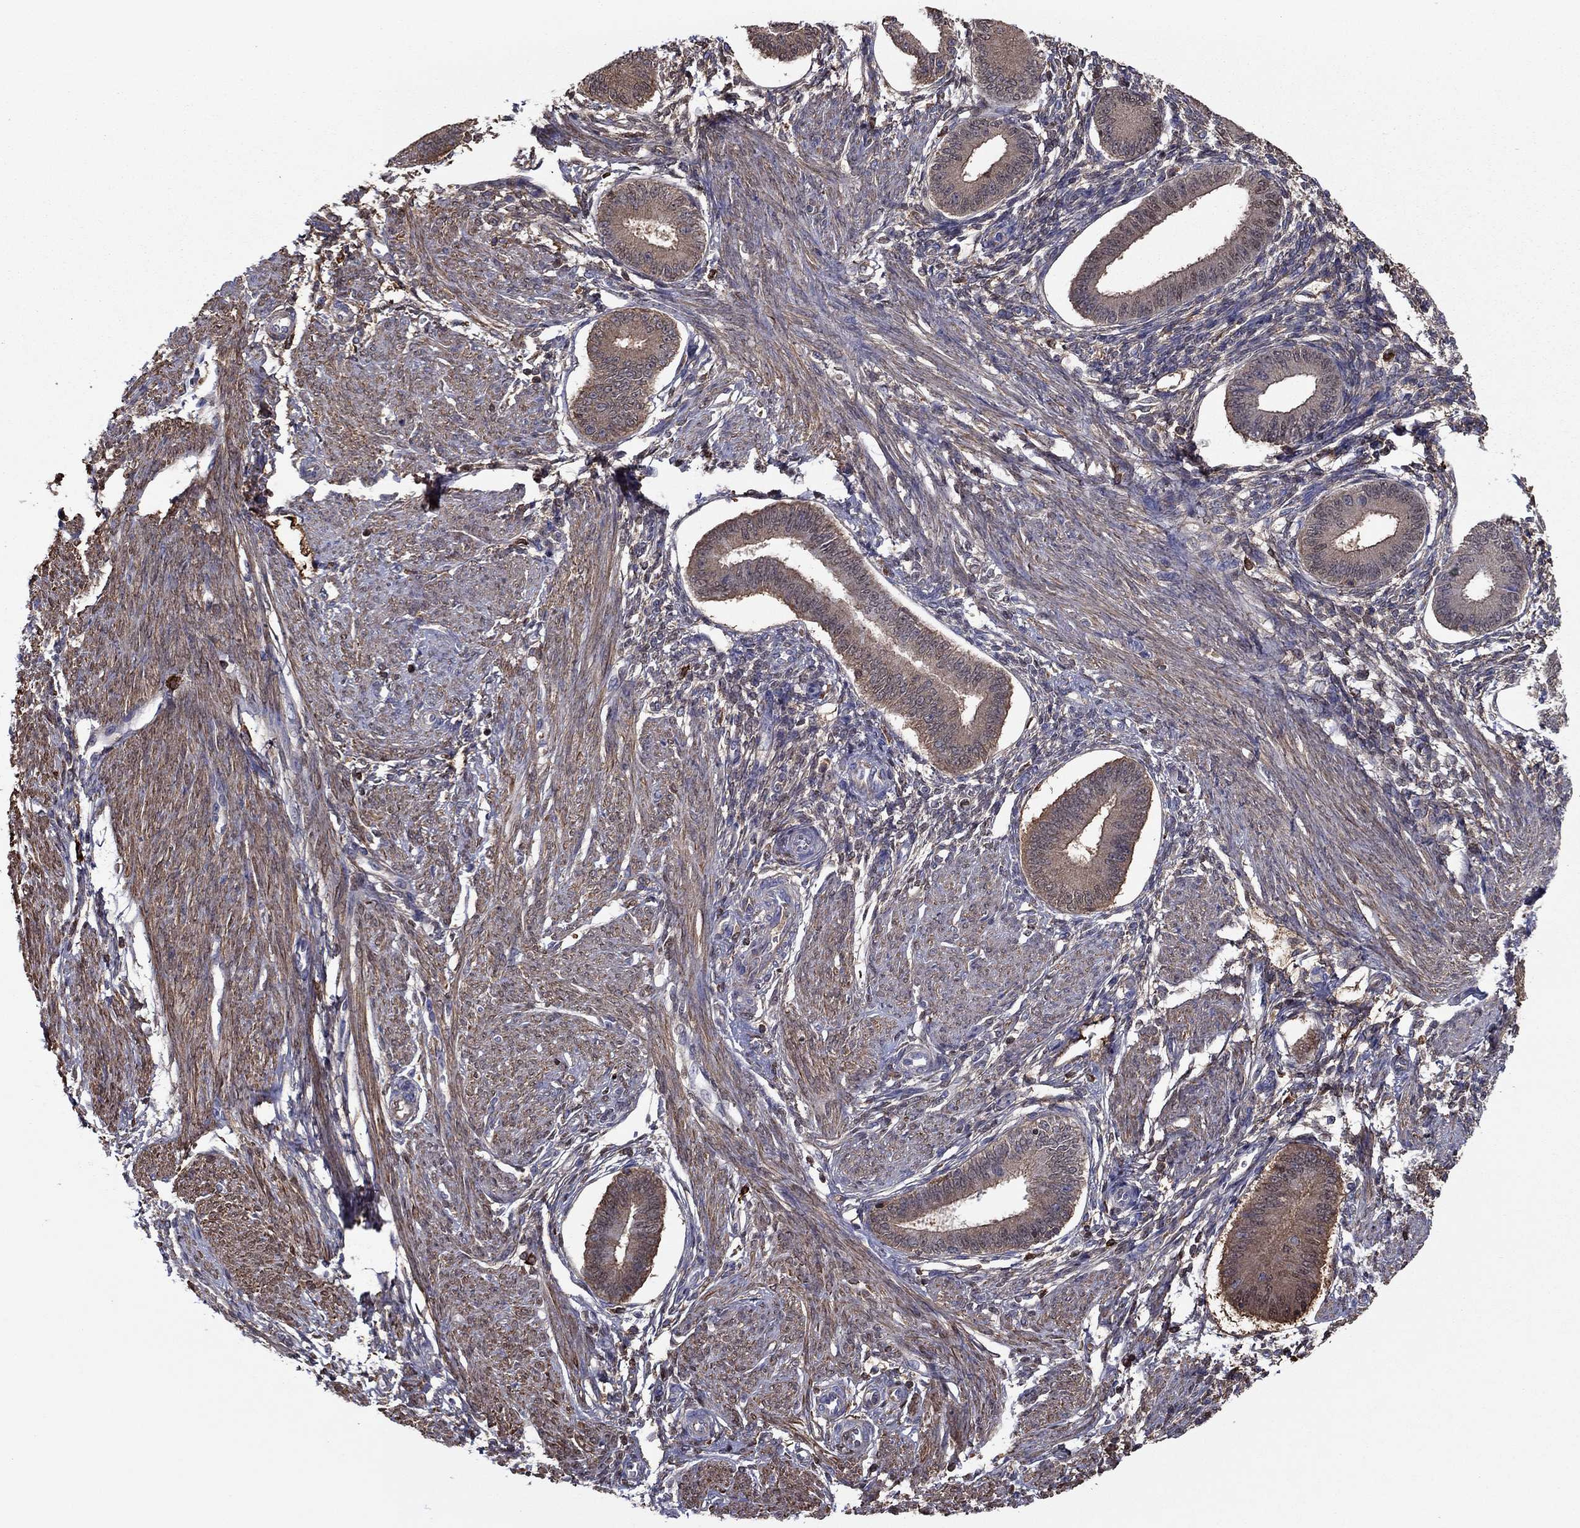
{"staining": {"intensity": "moderate", "quantity": "25%-75%", "location": "cytoplasmic/membranous"}, "tissue": "endometrium", "cell_type": "Cells in endometrial stroma", "image_type": "normal", "snomed": [{"axis": "morphology", "description": "Normal tissue, NOS"}, {"axis": "topography", "description": "Endometrium"}], "caption": "High-magnification brightfield microscopy of normal endometrium stained with DAB (3,3'-diaminobenzidine) (brown) and counterstained with hematoxylin (blue). cells in endometrial stroma exhibit moderate cytoplasmic/membranous staining is present in approximately25%-75% of cells.", "gene": "HPX", "patient": {"sex": "female", "age": 39}}